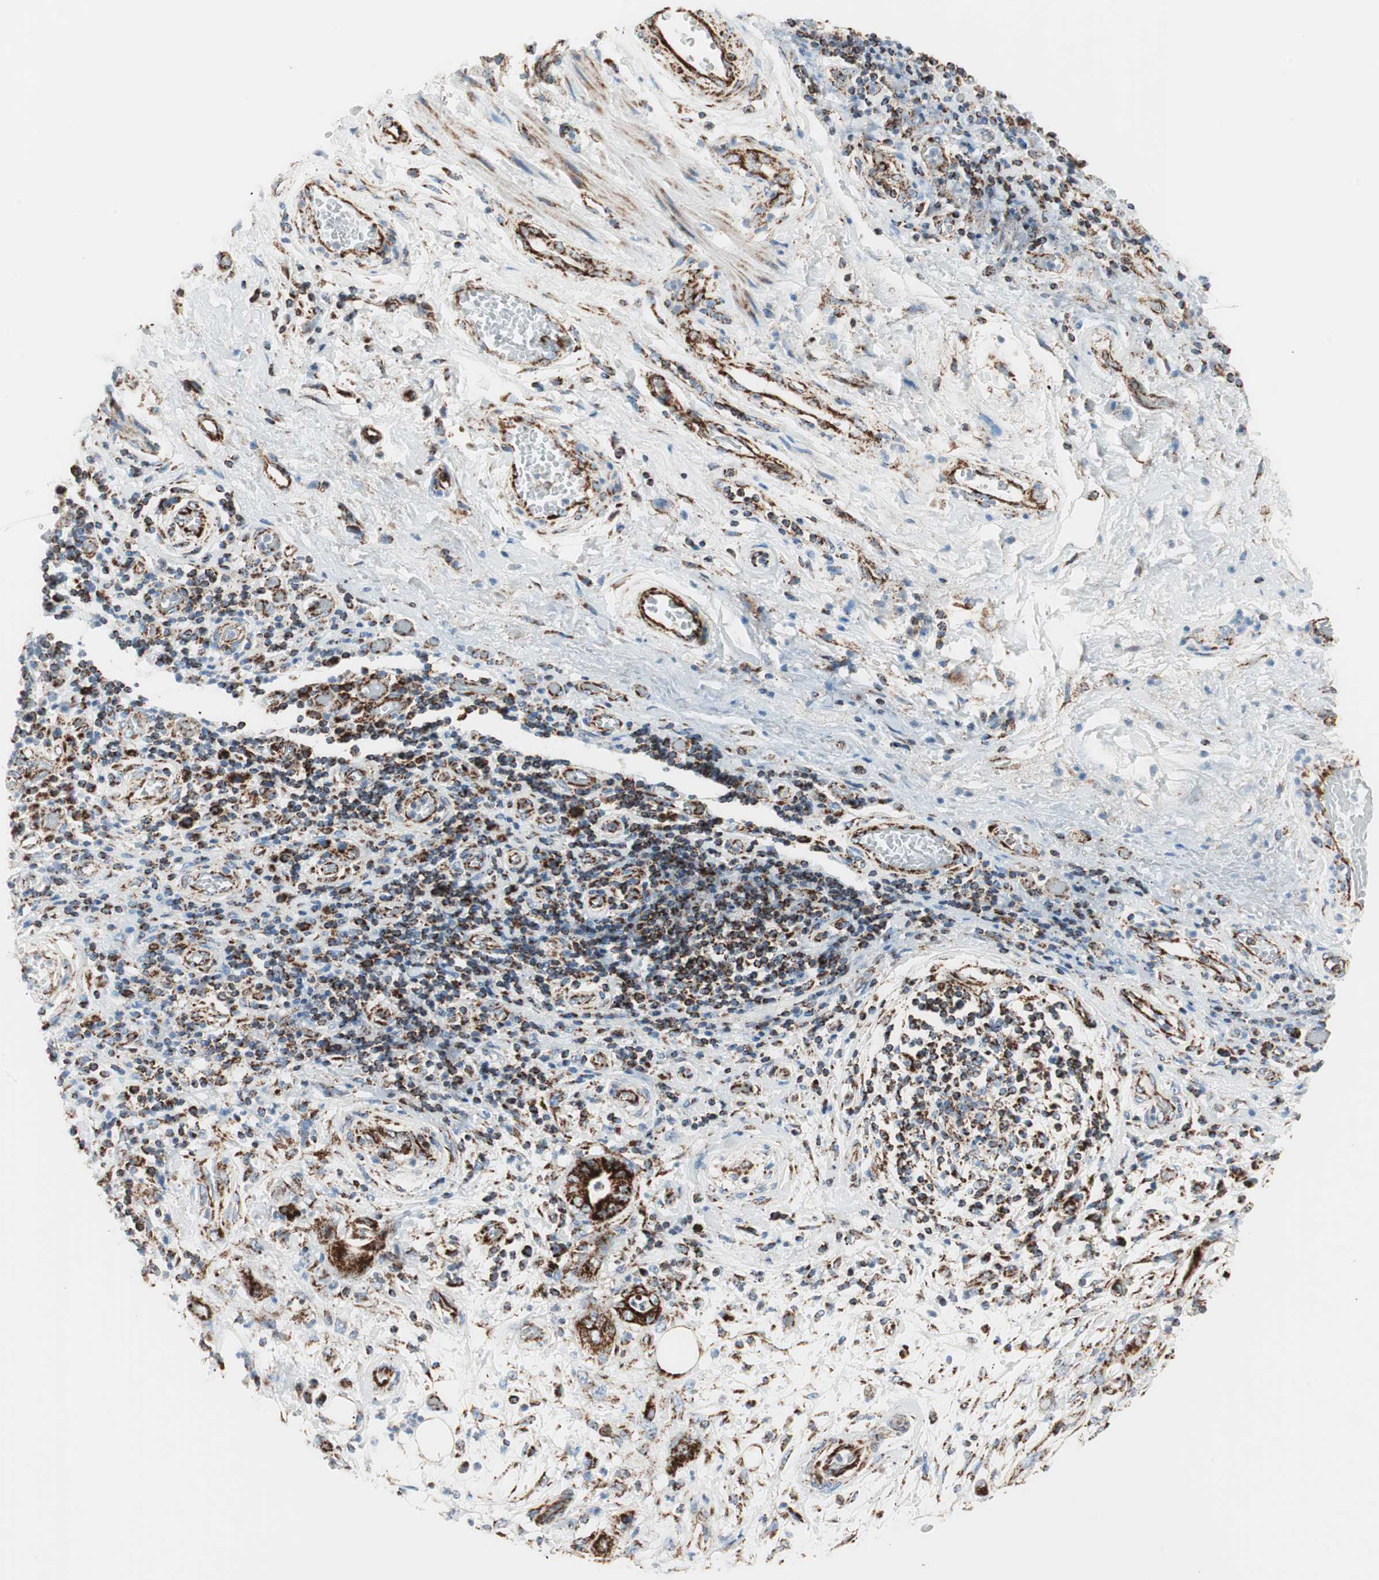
{"staining": {"intensity": "strong", "quantity": ">75%", "location": "cytoplasmic/membranous"}, "tissue": "stomach cancer", "cell_type": "Tumor cells", "image_type": "cancer", "snomed": [{"axis": "morphology", "description": "Adenocarcinoma, NOS"}, {"axis": "topography", "description": "Stomach"}], "caption": "Immunohistochemistry (IHC) photomicrograph of neoplastic tissue: human adenocarcinoma (stomach) stained using IHC exhibits high levels of strong protein expression localized specifically in the cytoplasmic/membranous of tumor cells, appearing as a cytoplasmic/membranous brown color.", "gene": "TOMM20", "patient": {"sex": "female", "age": 73}}